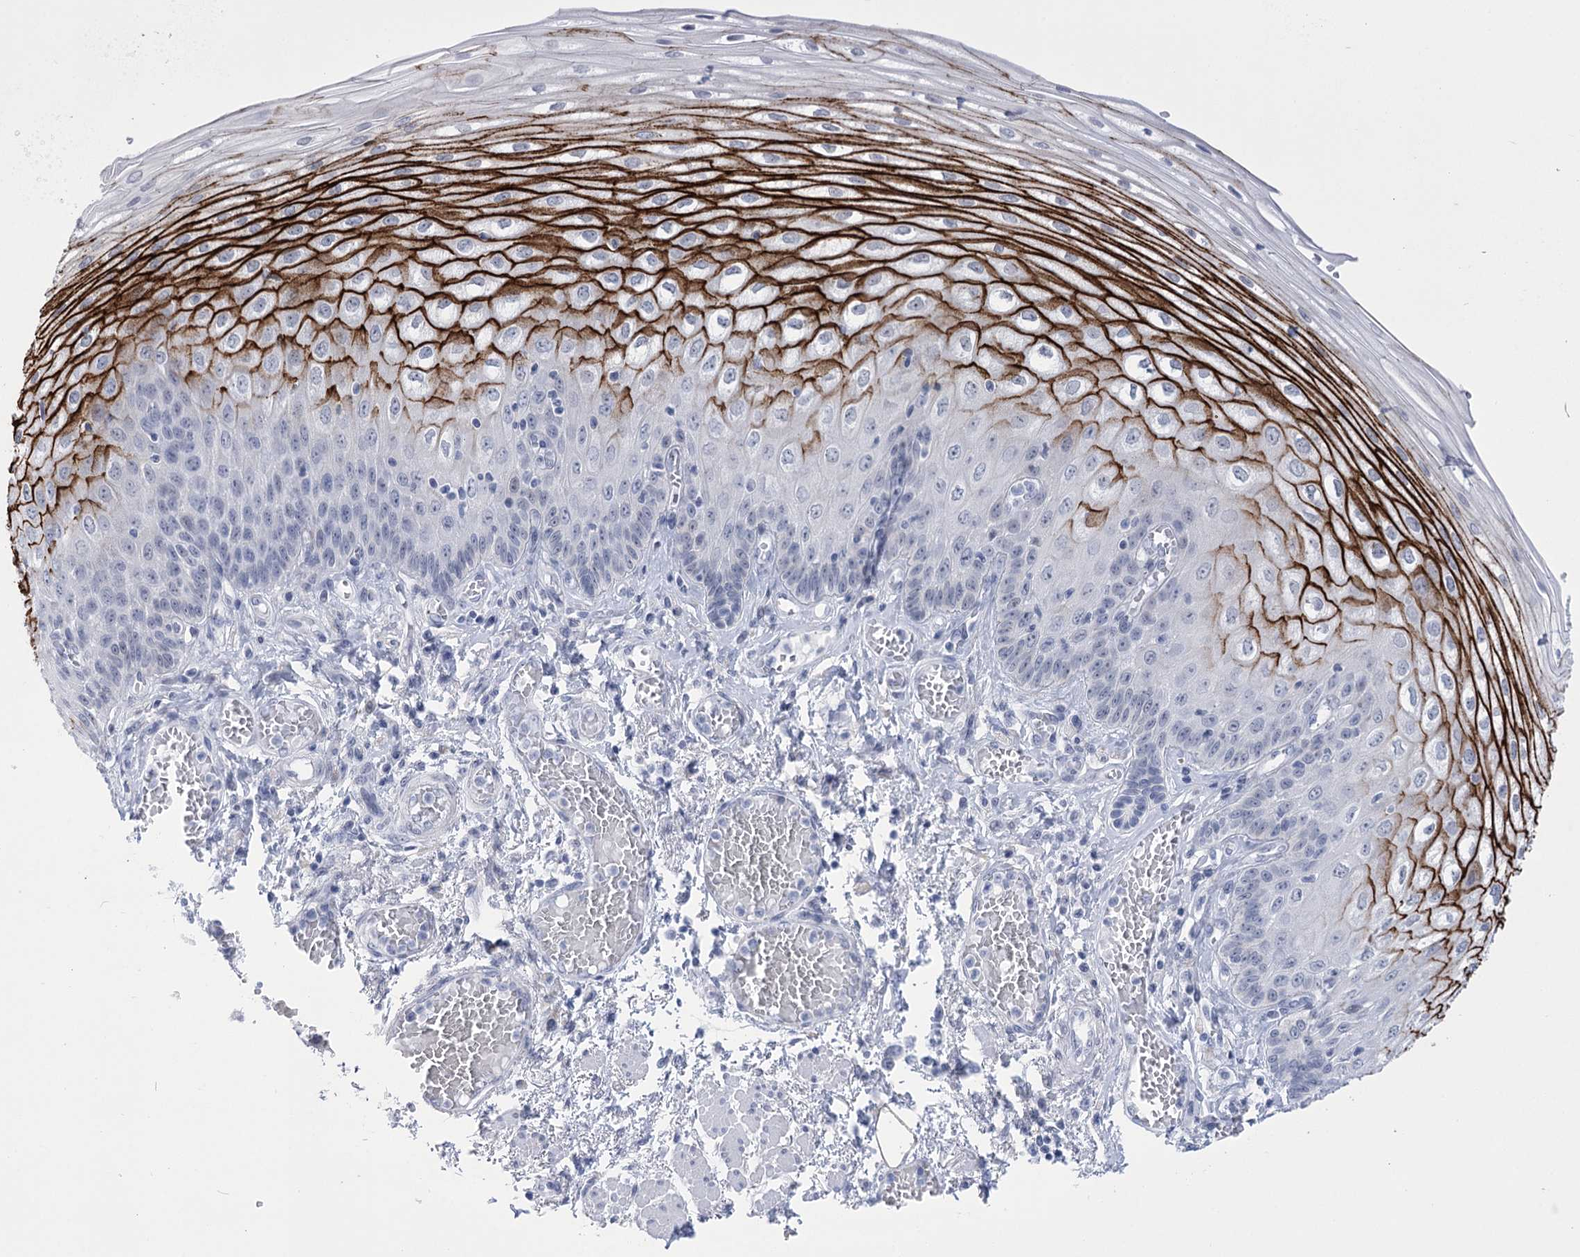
{"staining": {"intensity": "strong", "quantity": "<25%", "location": "cytoplasmic/membranous"}, "tissue": "esophagus", "cell_type": "Squamous epithelial cells", "image_type": "normal", "snomed": [{"axis": "morphology", "description": "Normal tissue, NOS"}, {"axis": "topography", "description": "Esophagus"}], "caption": "Protein expression by immunohistochemistry (IHC) exhibits strong cytoplasmic/membranous expression in about <25% of squamous epithelial cells in benign esophagus.", "gene": "HORMAD1", "patient": {"sex": "male", "age": 81}}